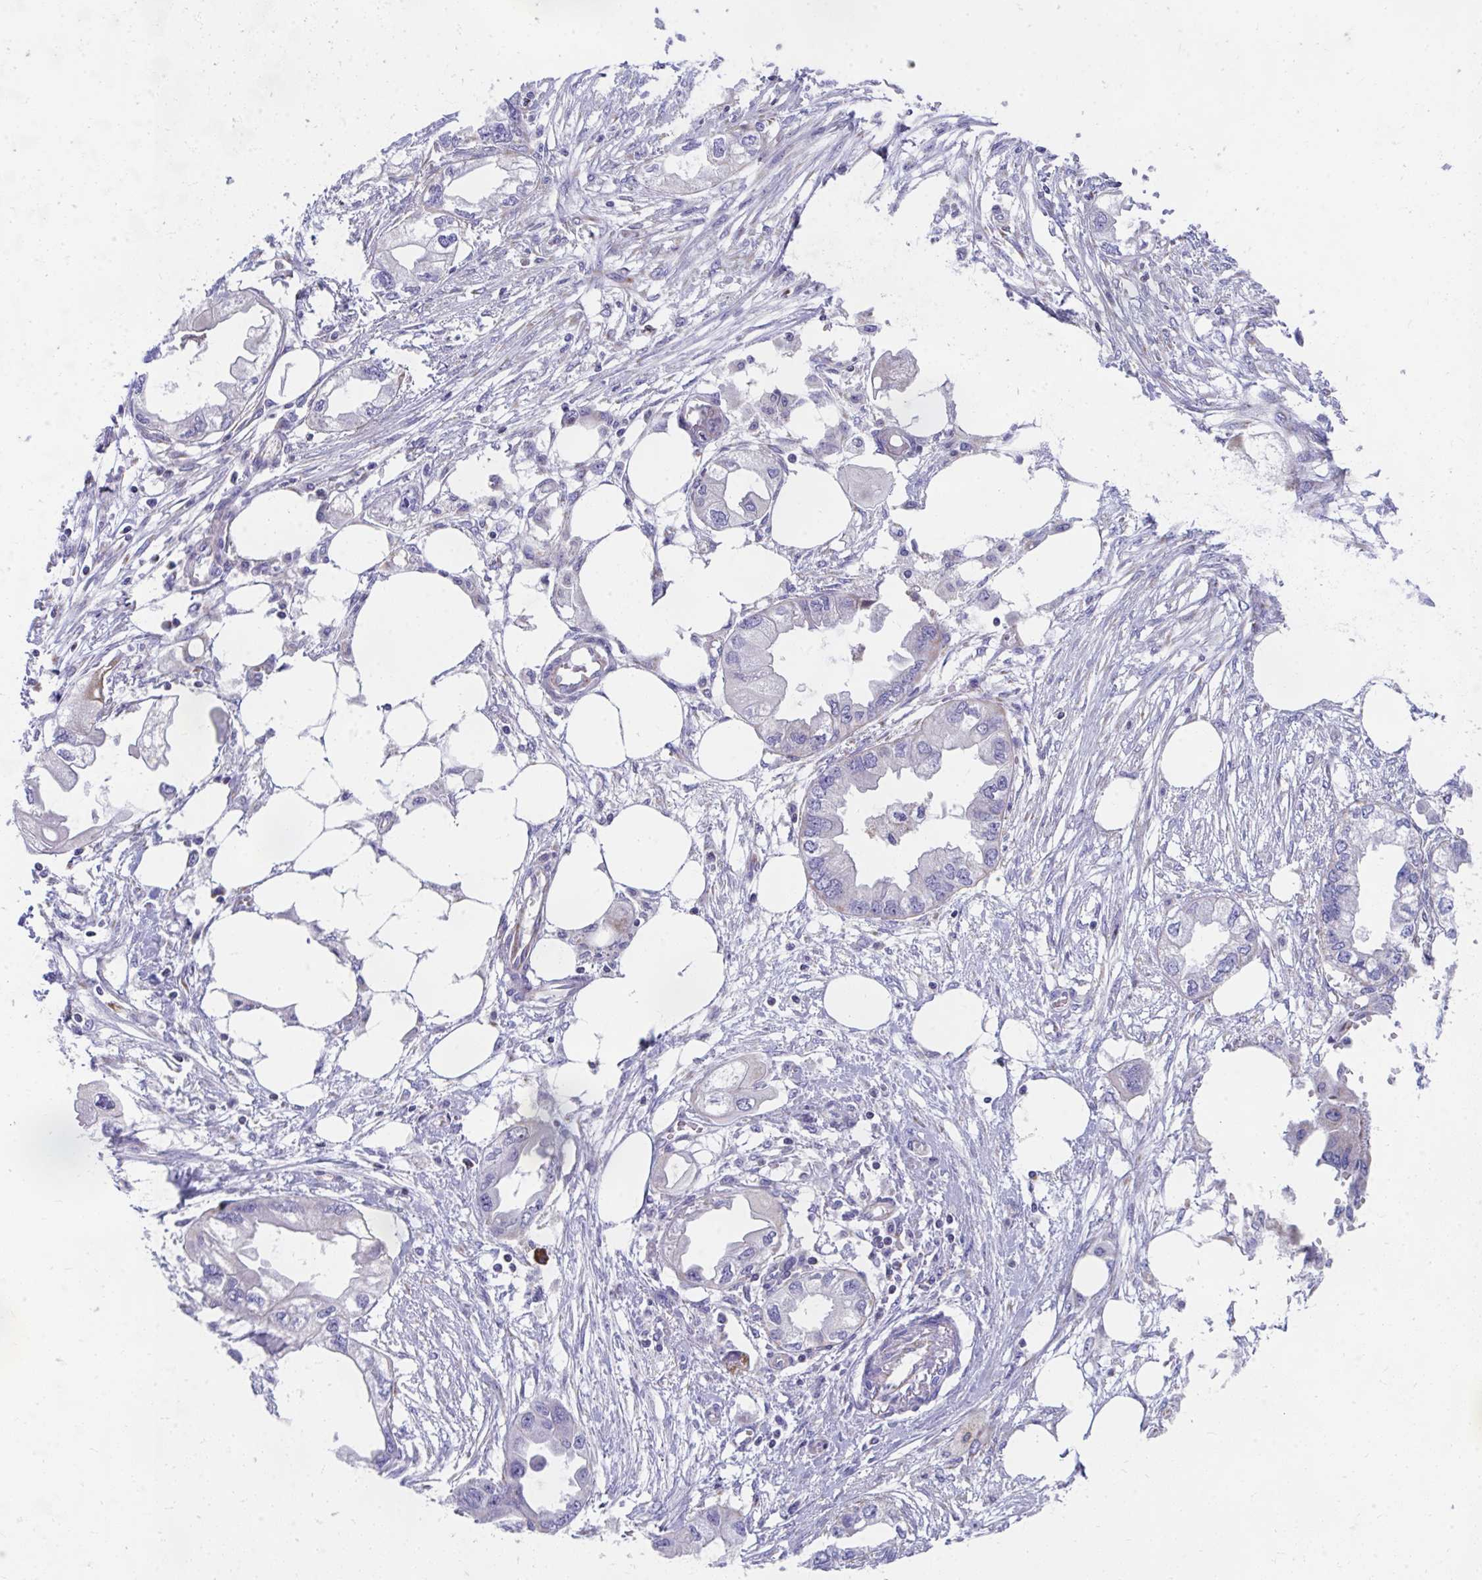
{"staining": {"intensity": "negative", "quantity": "none", "location": "none"}, "tissue": "endometrial cancer", "cell_type": "Tumor cells", "image_type": "cancer", "snomed": [{"axis": "morphology", "description": "Adenocarcinoma, NOS"}, {"axis": "morphology", "description": "Adenocarcinoma, metastatic, NOS"}, {"axis": "topography", "description": "Adipose tissue"}, {"axis": "topography", "description": "Endometrium"}], "caption": "This is an immunohistochemistry (IHC) image of human adenocarcinoma (endometrial). There is no staining in tumor cells.", "gene": "IL37", "patient": {"sex": "female", "age": 67}}